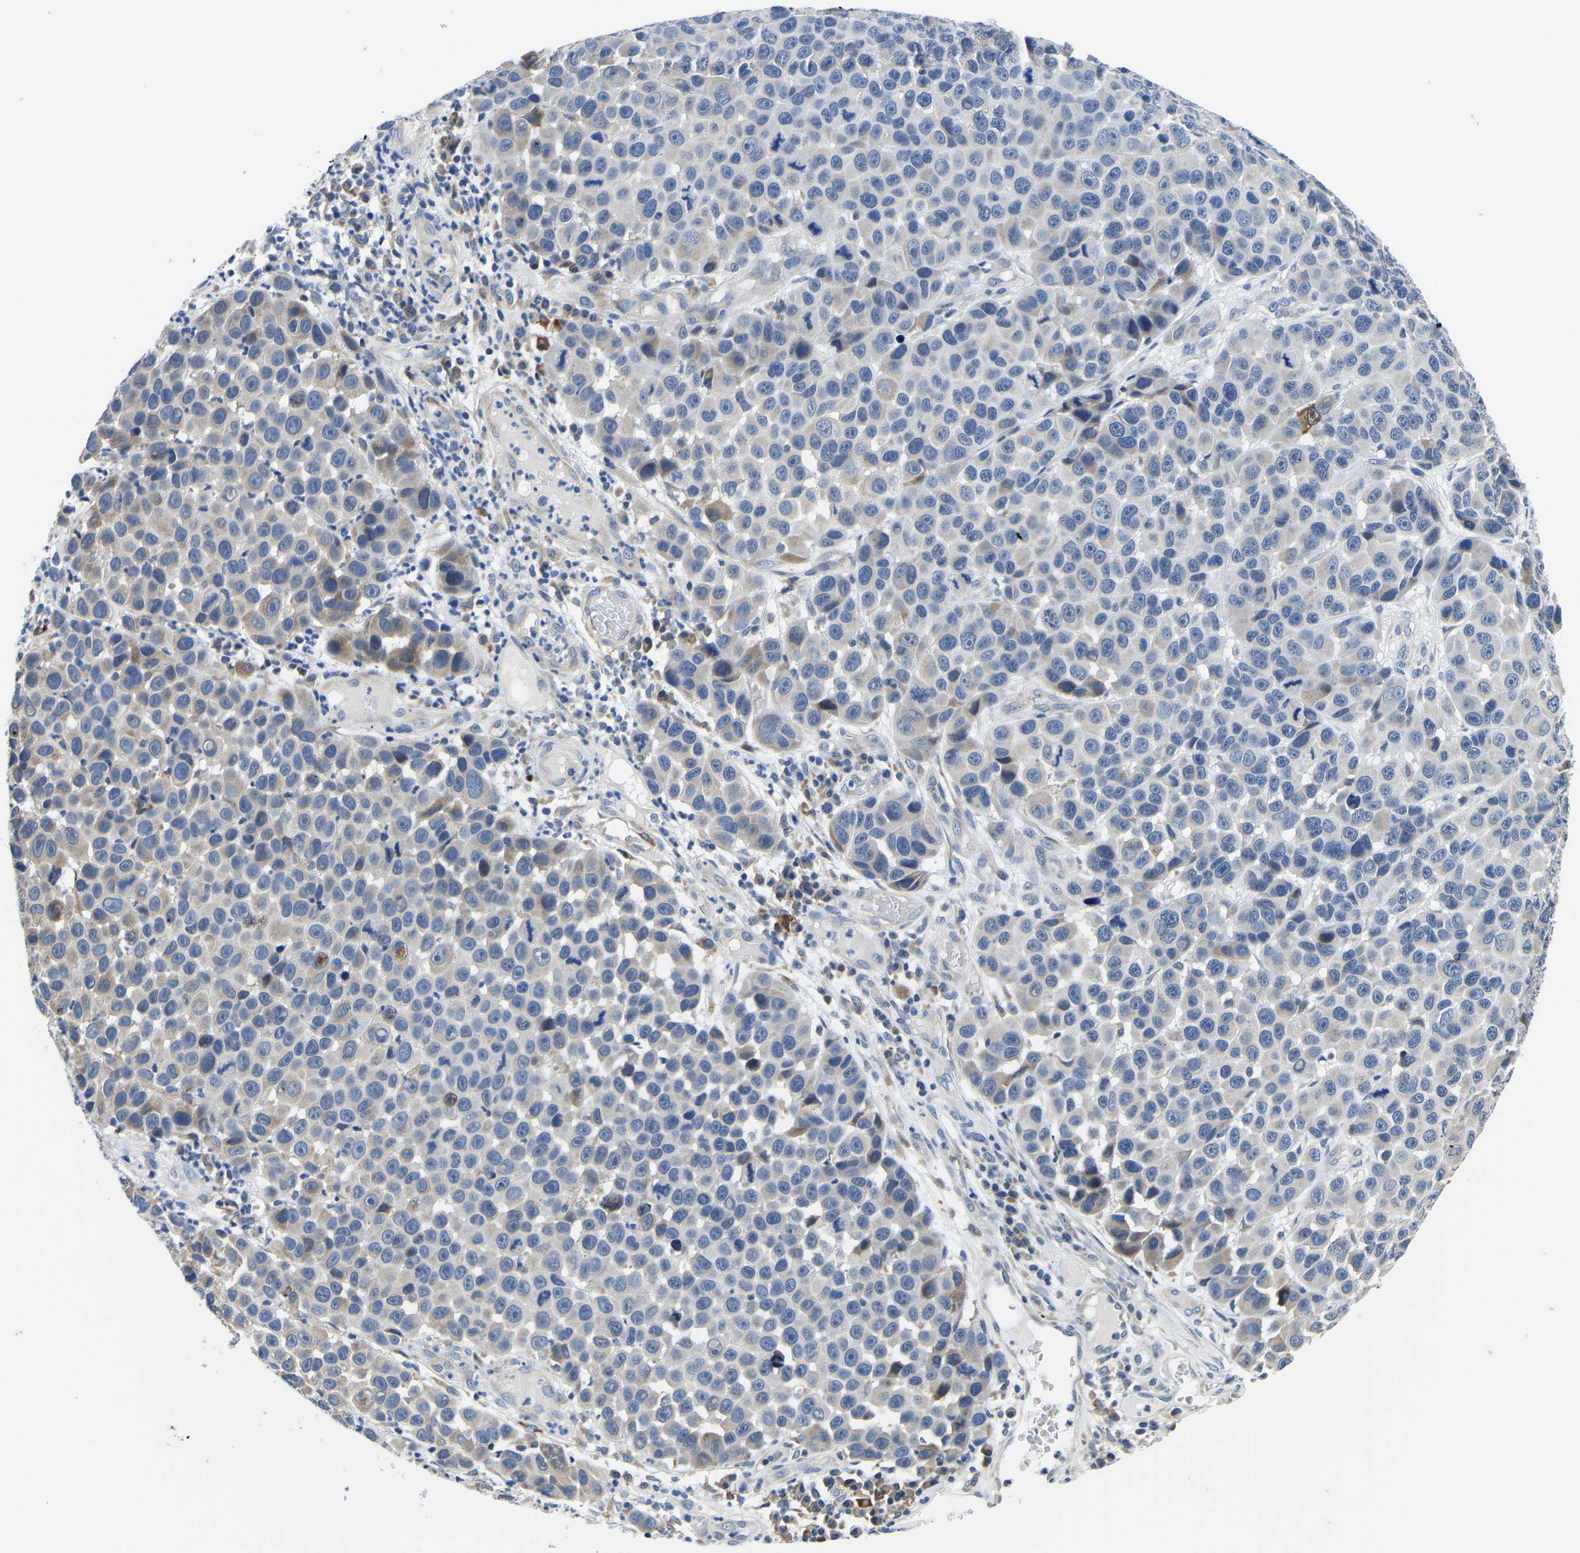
{"staining": {"intensity": "moderate", "quantity": "<25%", "location": "cytoplasmic/membranous"}, "tissue": "melanoma", "cell_type": "Tumor cells", "image_type": "cancer", "snomed": [{"axis": "morphology", "description": "Malignant melanoma, NOS"}, {"axis": "topography", "description": "Skin"}], "caption": "Malignant melanoma stained with a brown dye reveals moderate cytoplasmic/membranous positive positivity in approximately <25% of tumor cells.", "gene": "LIAS", "patient": {"sex": "male", "age": 53}}